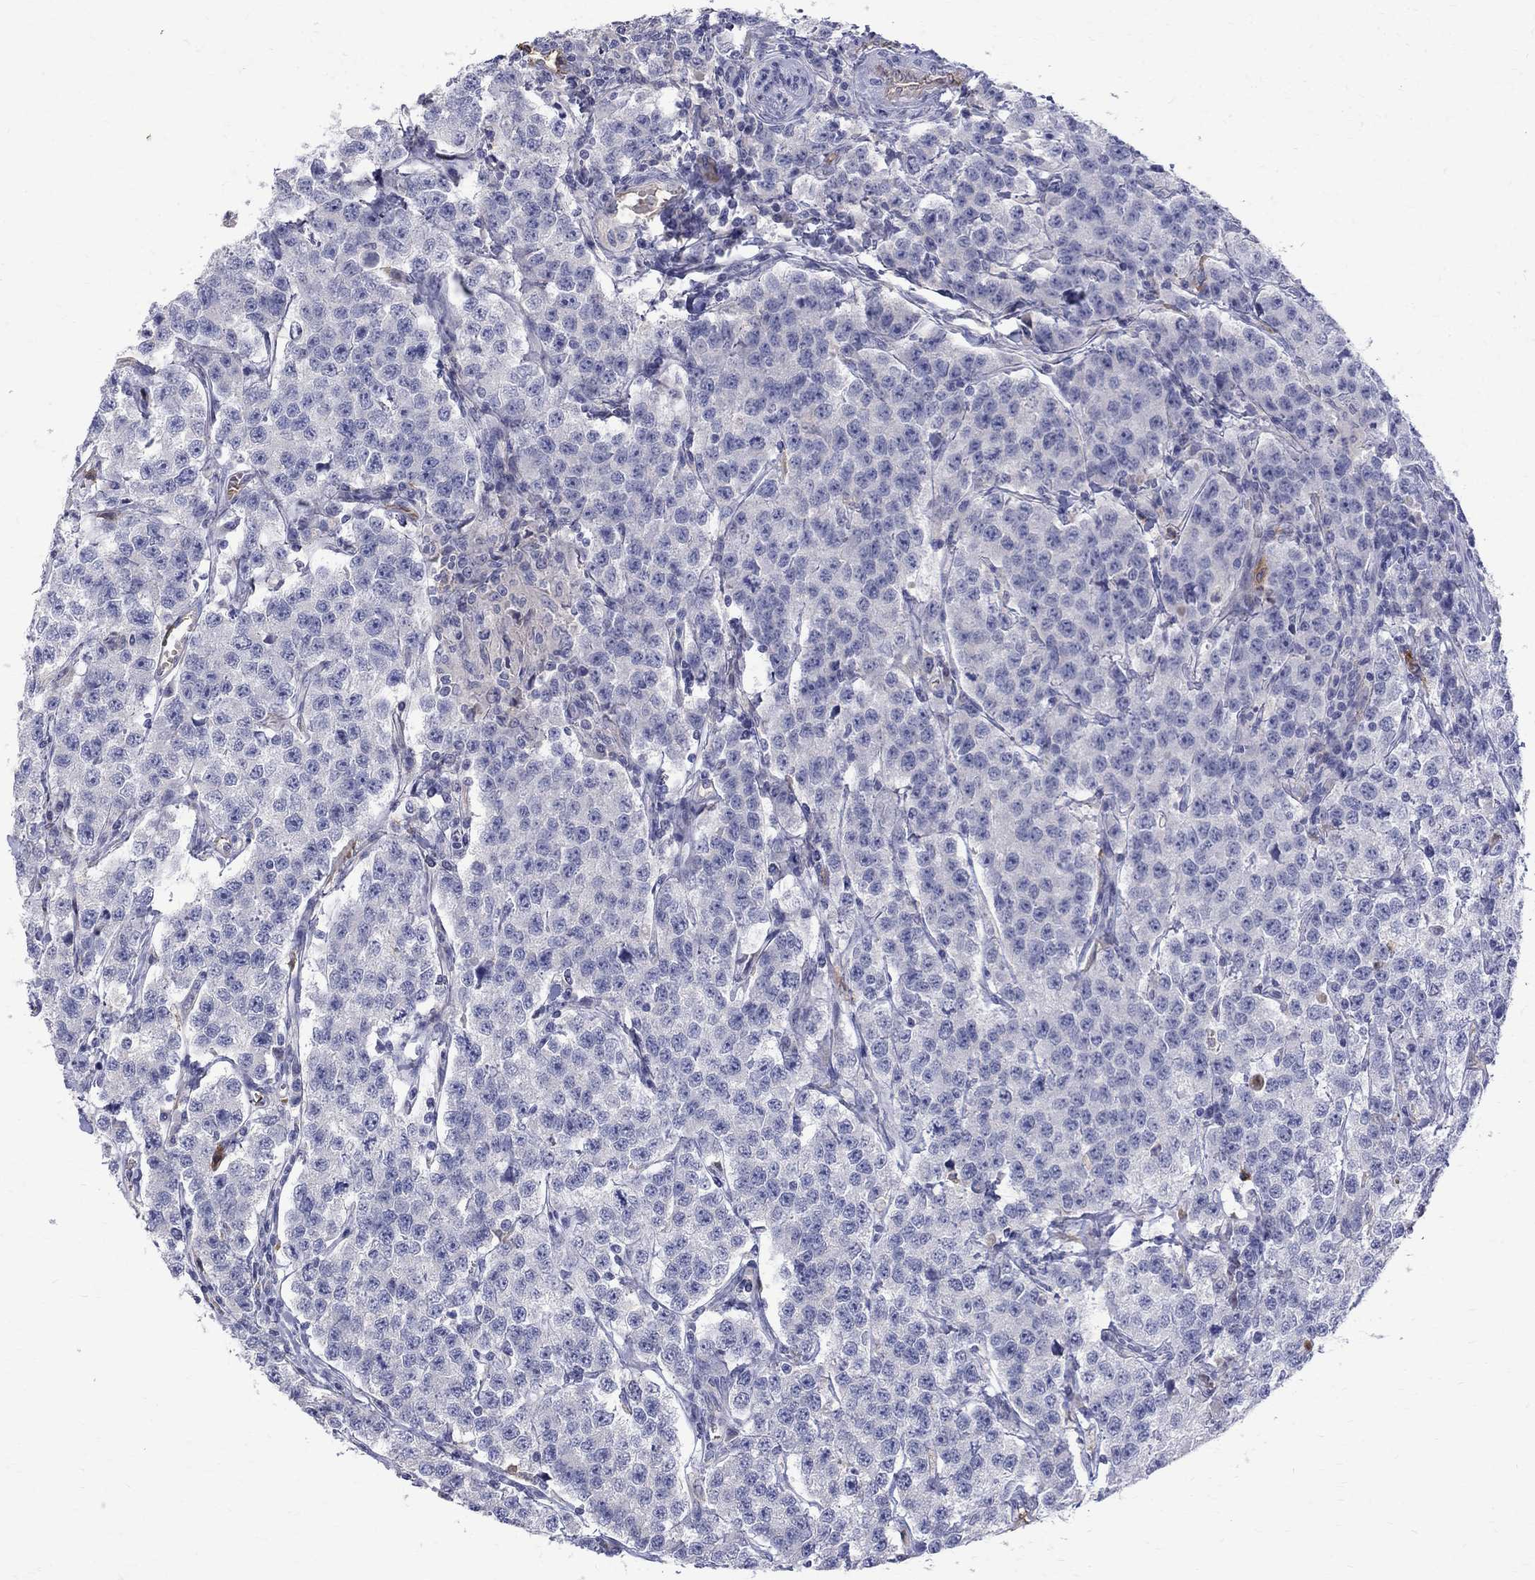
{"staining": {"intensity": "negative", "quantity": "none", "location": "none"}, "tissue": "testis cancer", "cell_type": "Tumor cells", "image_type": "cancer", "snomed": [{"axis": "morphology", "description": "Seminoma, NOS"}, {"axis": "topography", "description": "Testis"}], "caption": "This is an immunohistochemistry histopathology image of human testis cancer (seminoma). There is no positivity in tumor cells.", "gene": "AGER", "patient": {"sex": "male", "age": 59}}